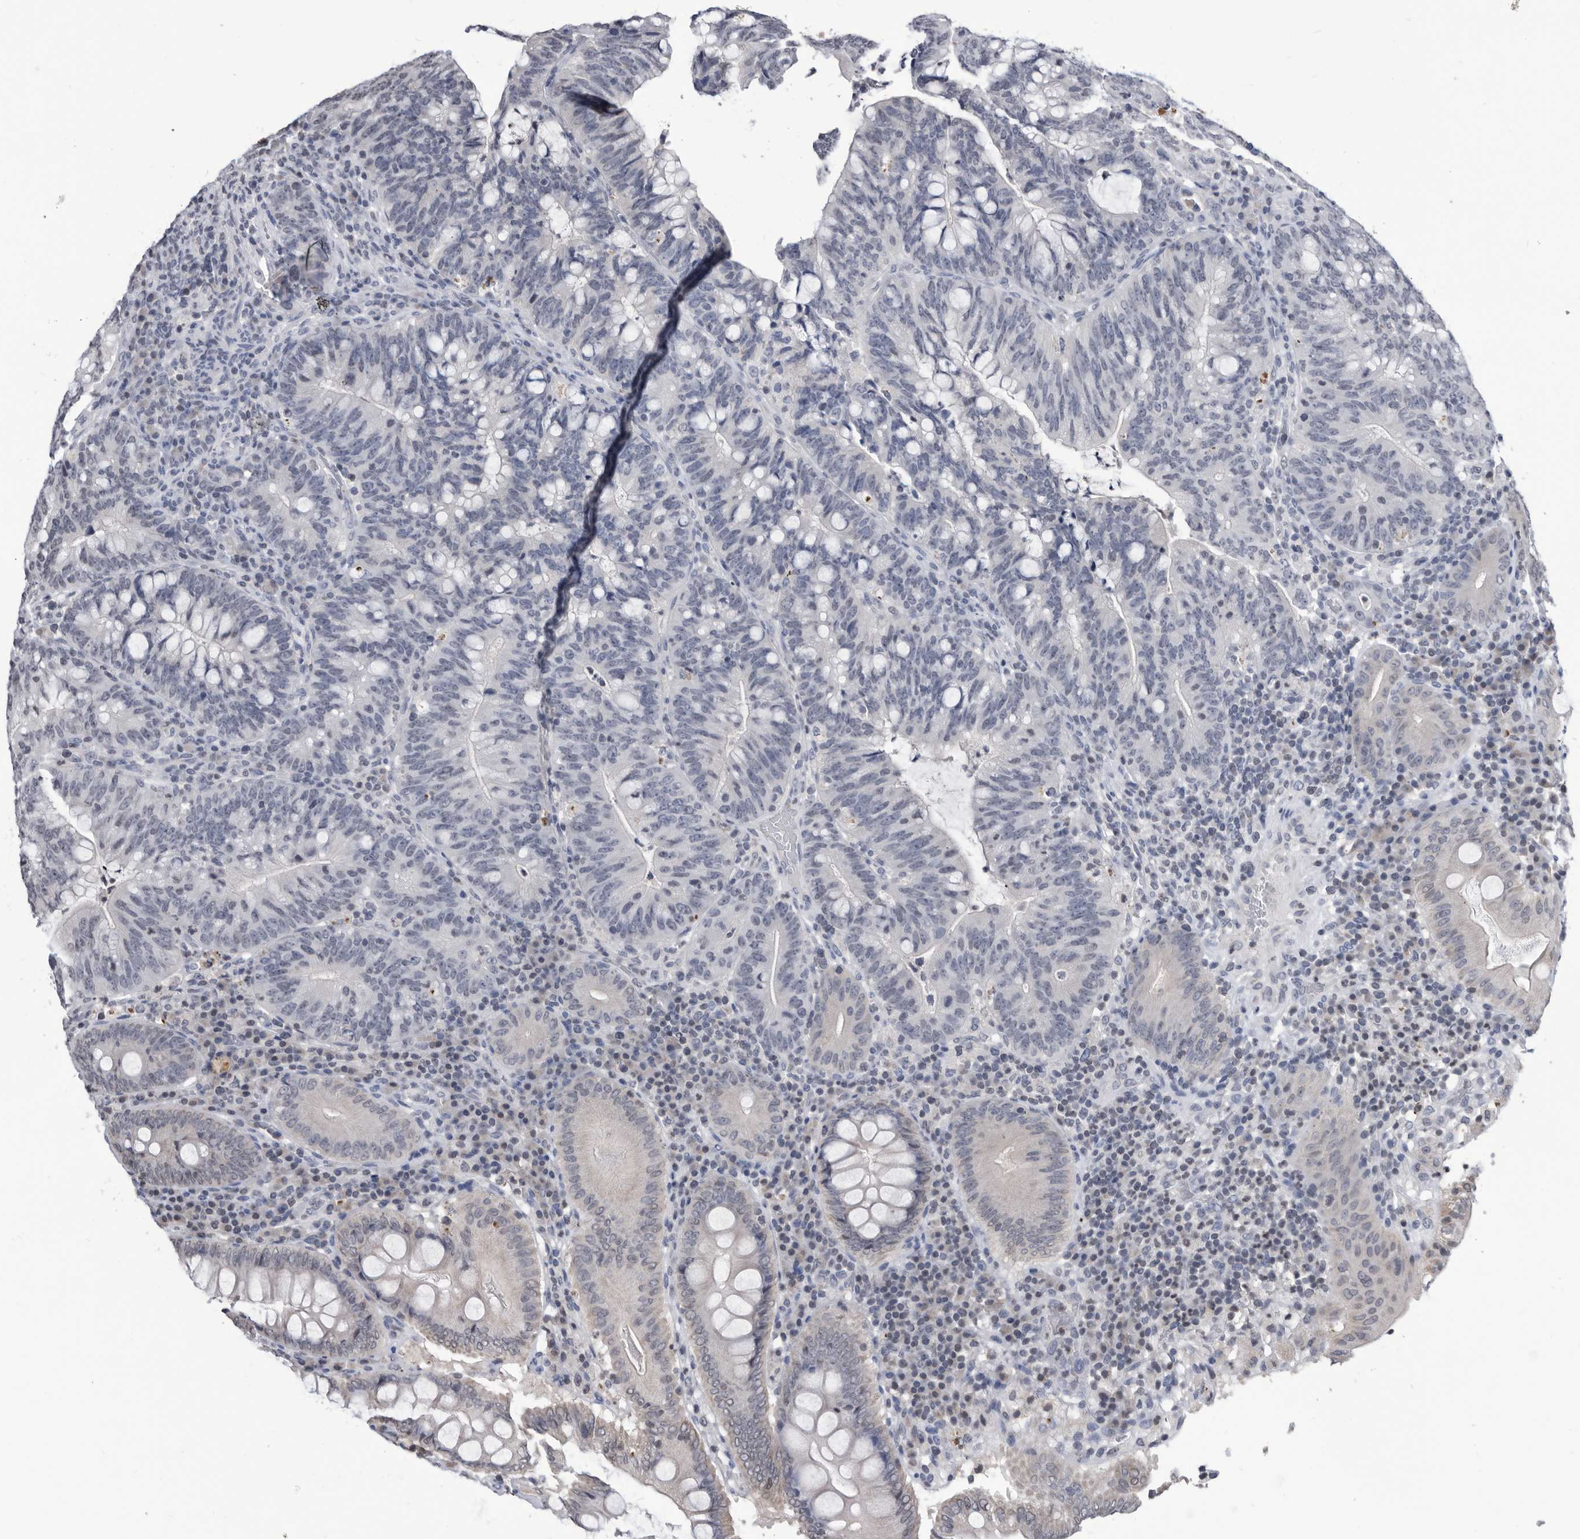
{"staining": {"intensity": "negative", "quantity": "none", "location": "none"}, "tissue": "colorectal cancer", "cell_type": "Tumor cells", "image_type": "cancer", "snomed": [{"axis": "morphology", "description": "Adenocarcinoma, NOS"}, {"axis": "topography", "description": "Colon"}], "caption": "The micrograph reveals no significant positivity in tumor cells of colorectal adenocarcinoma.", "gene": "TSTD1", "patient": {"sex": "female", "age": 66}}